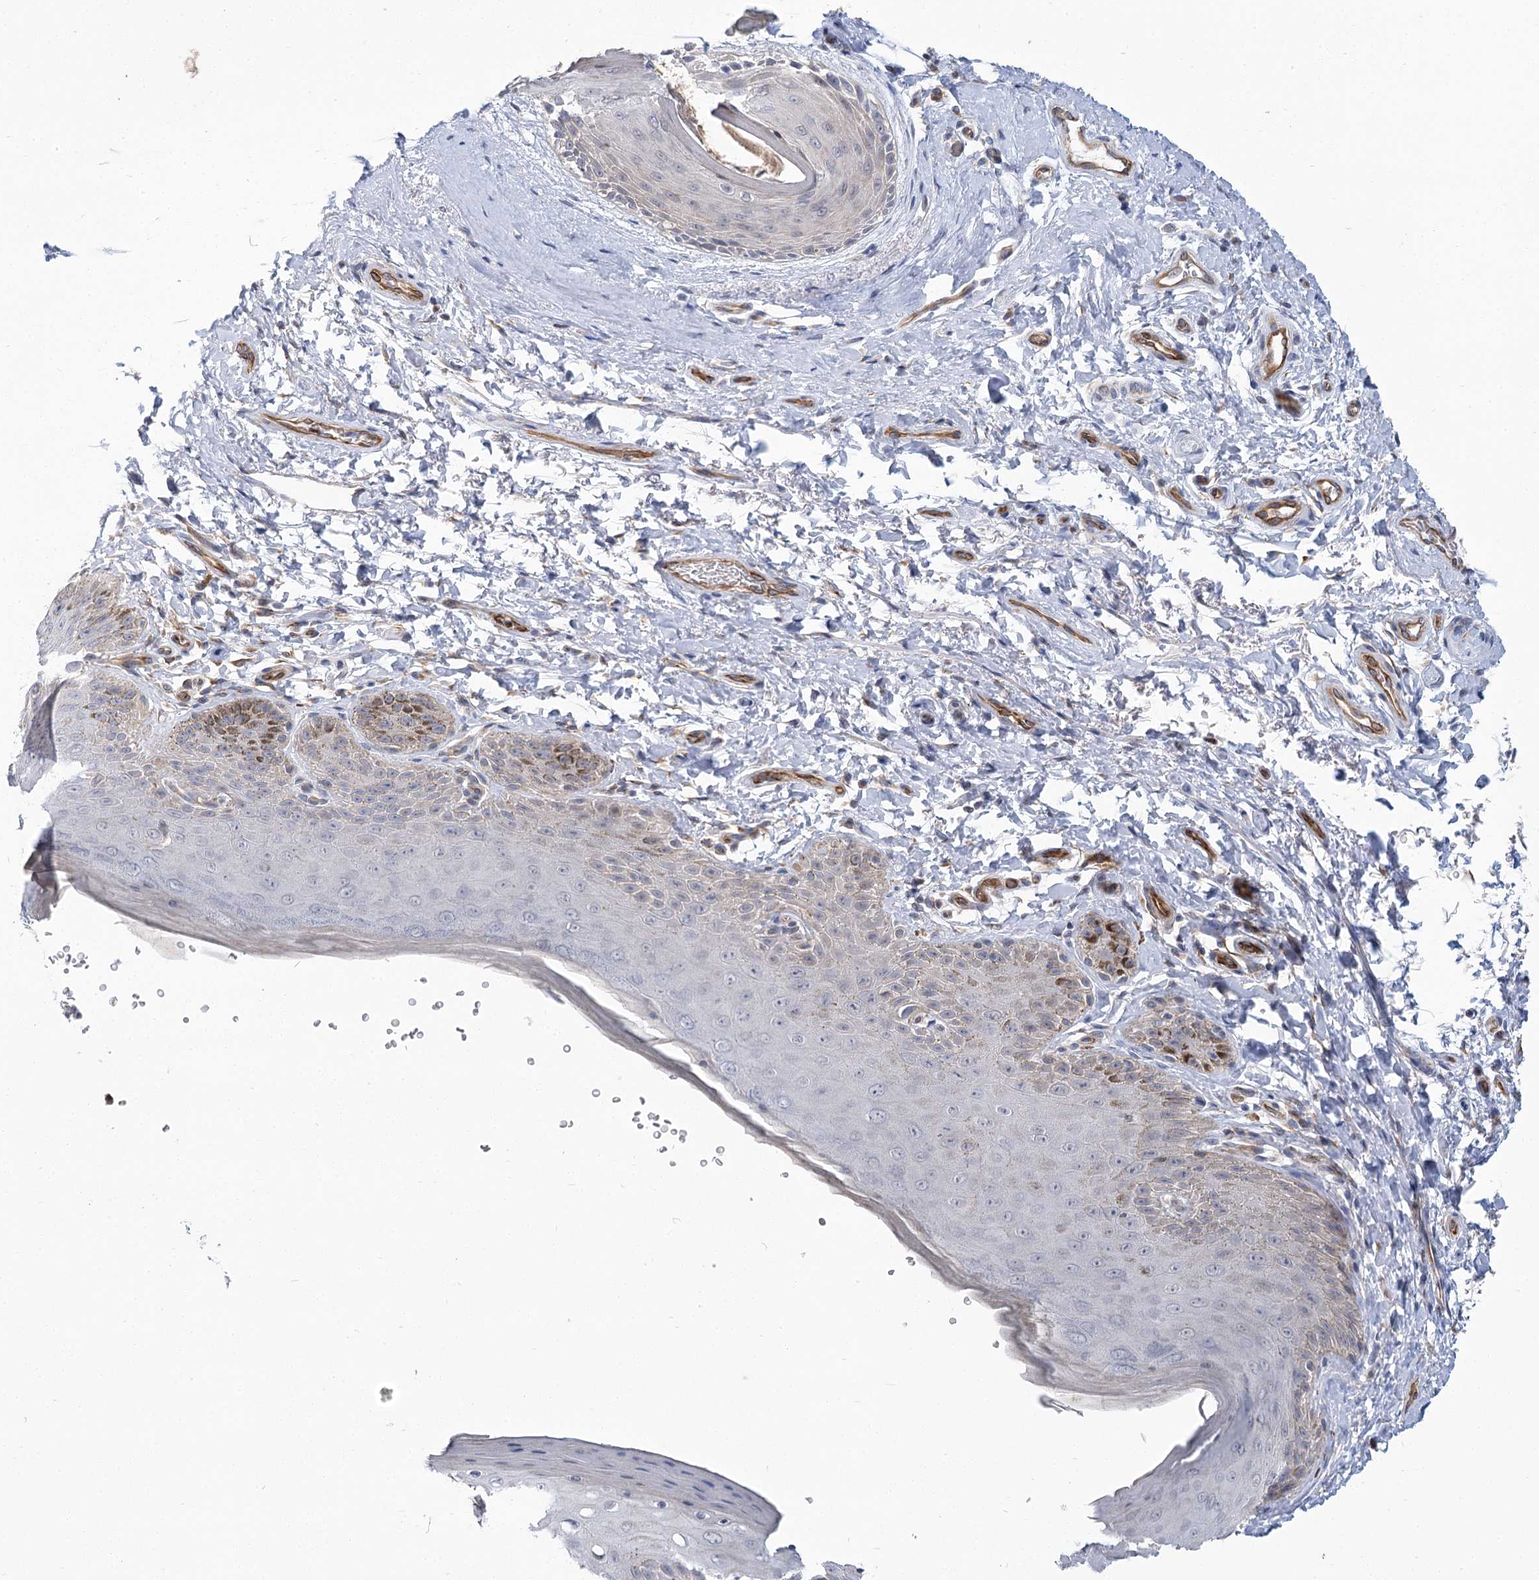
{"staining": {"intensity": "weak", "quantity": "<25%", "location": "cytoplasmic/membranous"}, "tissue": "skin", "cell_type": "Epidermal cells", "image_type": "normal", "snomed": [{"axis": "morphology", "description": "Normal tissue, NOS"}, {"axis": "topography", "description": "Anal"}], "caption": "An immunohistochemistry (IHC) micrograph of unremarkable skin is shown. There is no staining in epidermal cells of skin.", "gene": "THAP6", "patient": {"sex": "male", "age": 44}}